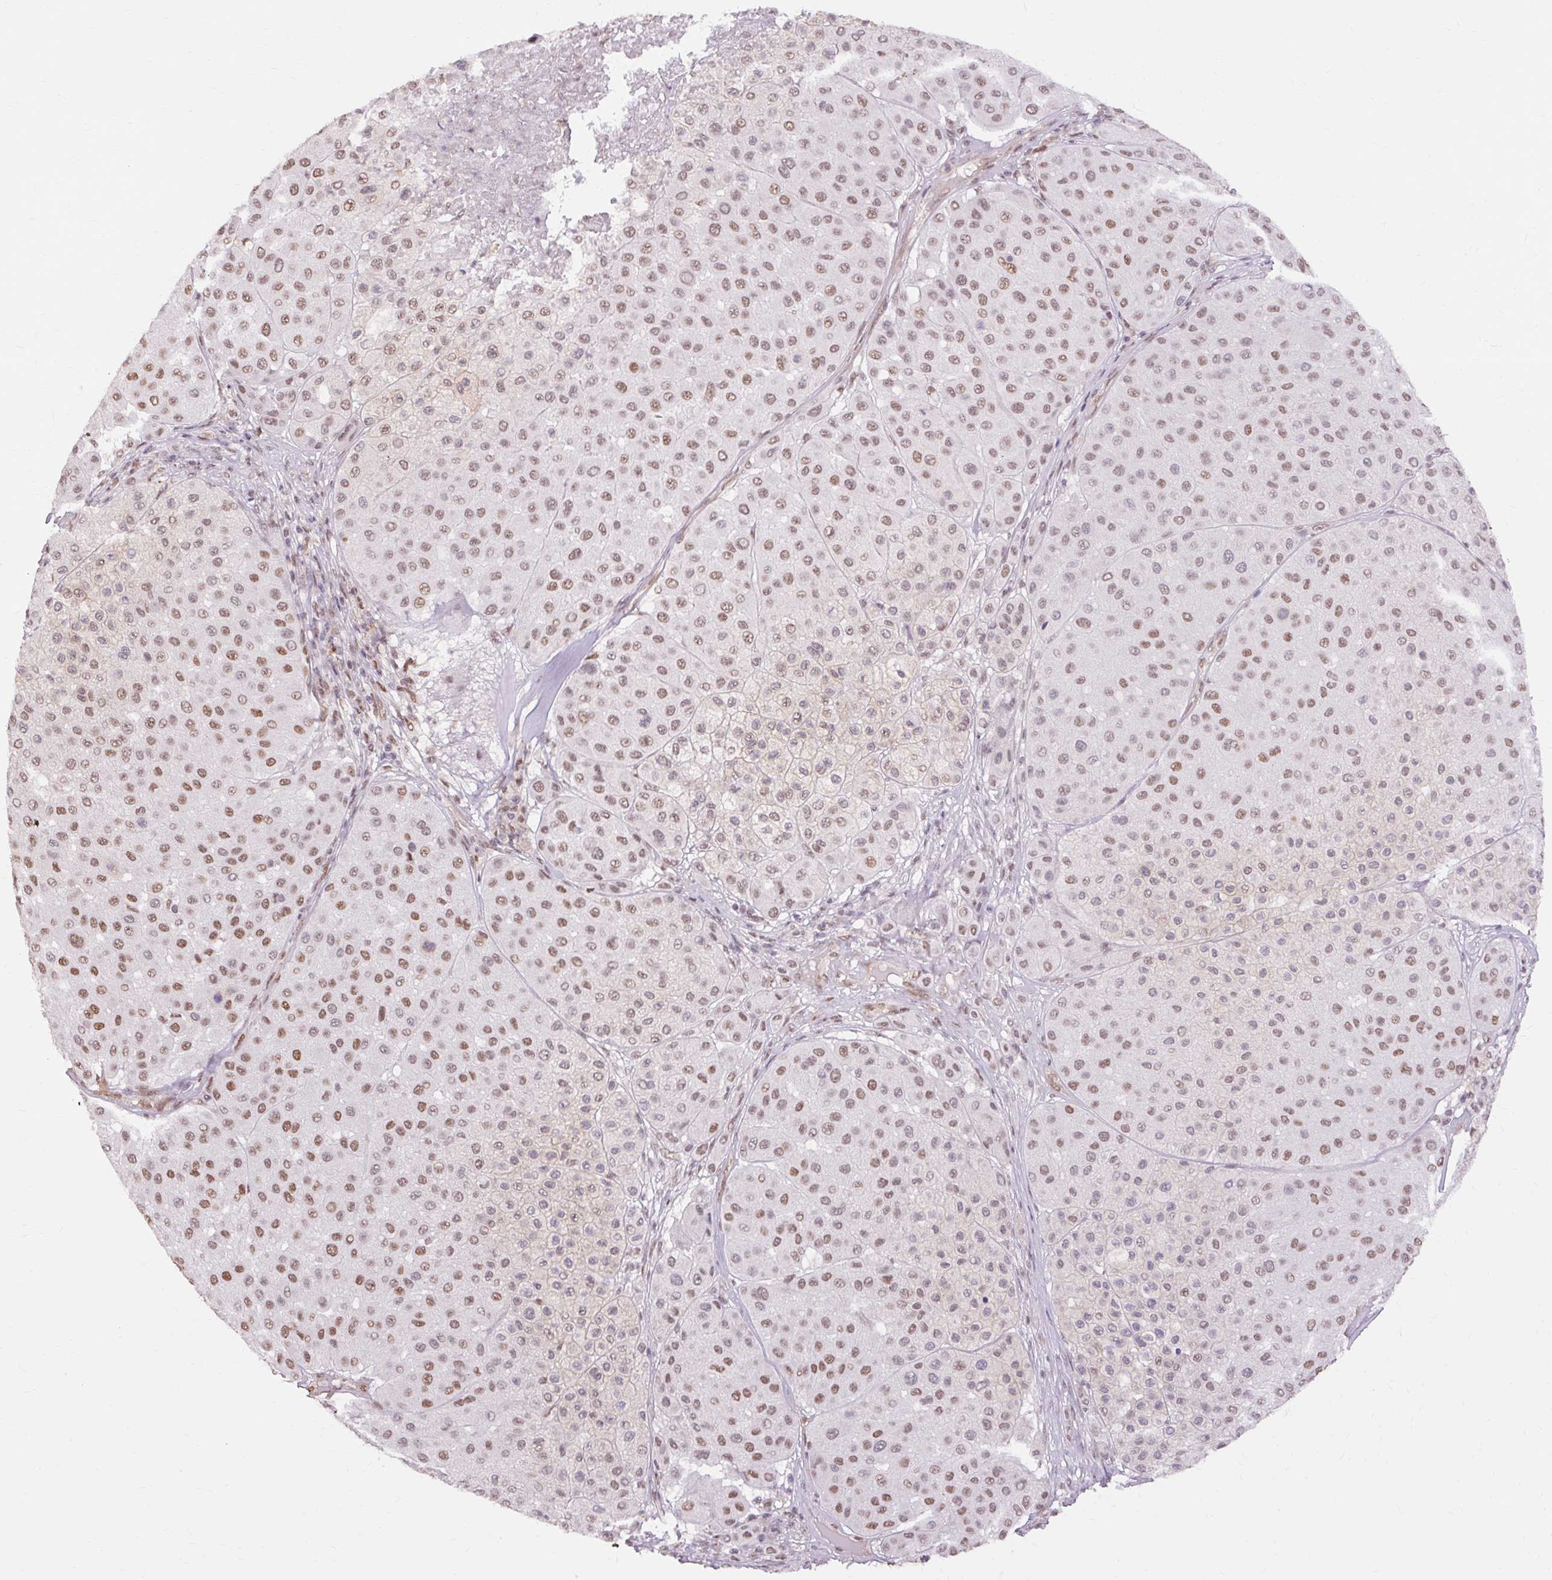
{"staining": {"intensity": "moderate", "quantity": ">75%", "location": "nuclear"}, "tissue": "melanoma", "cell_type": "Tumor cells", "image_type": "cancer", "snomed": [{"axis": "morphology", "description": "Malignant melanoma, Metastatic site"}, {"axis": "topography", "description": "Smooth muscle"}], "caption": "Tumor cells display medium levels of moderate nuclear staining in approximately >75% of cells in malignant melanoma (metastatic site).", "gene": "NPIPB12", "patient": {"sex": "male", "age": 41}}